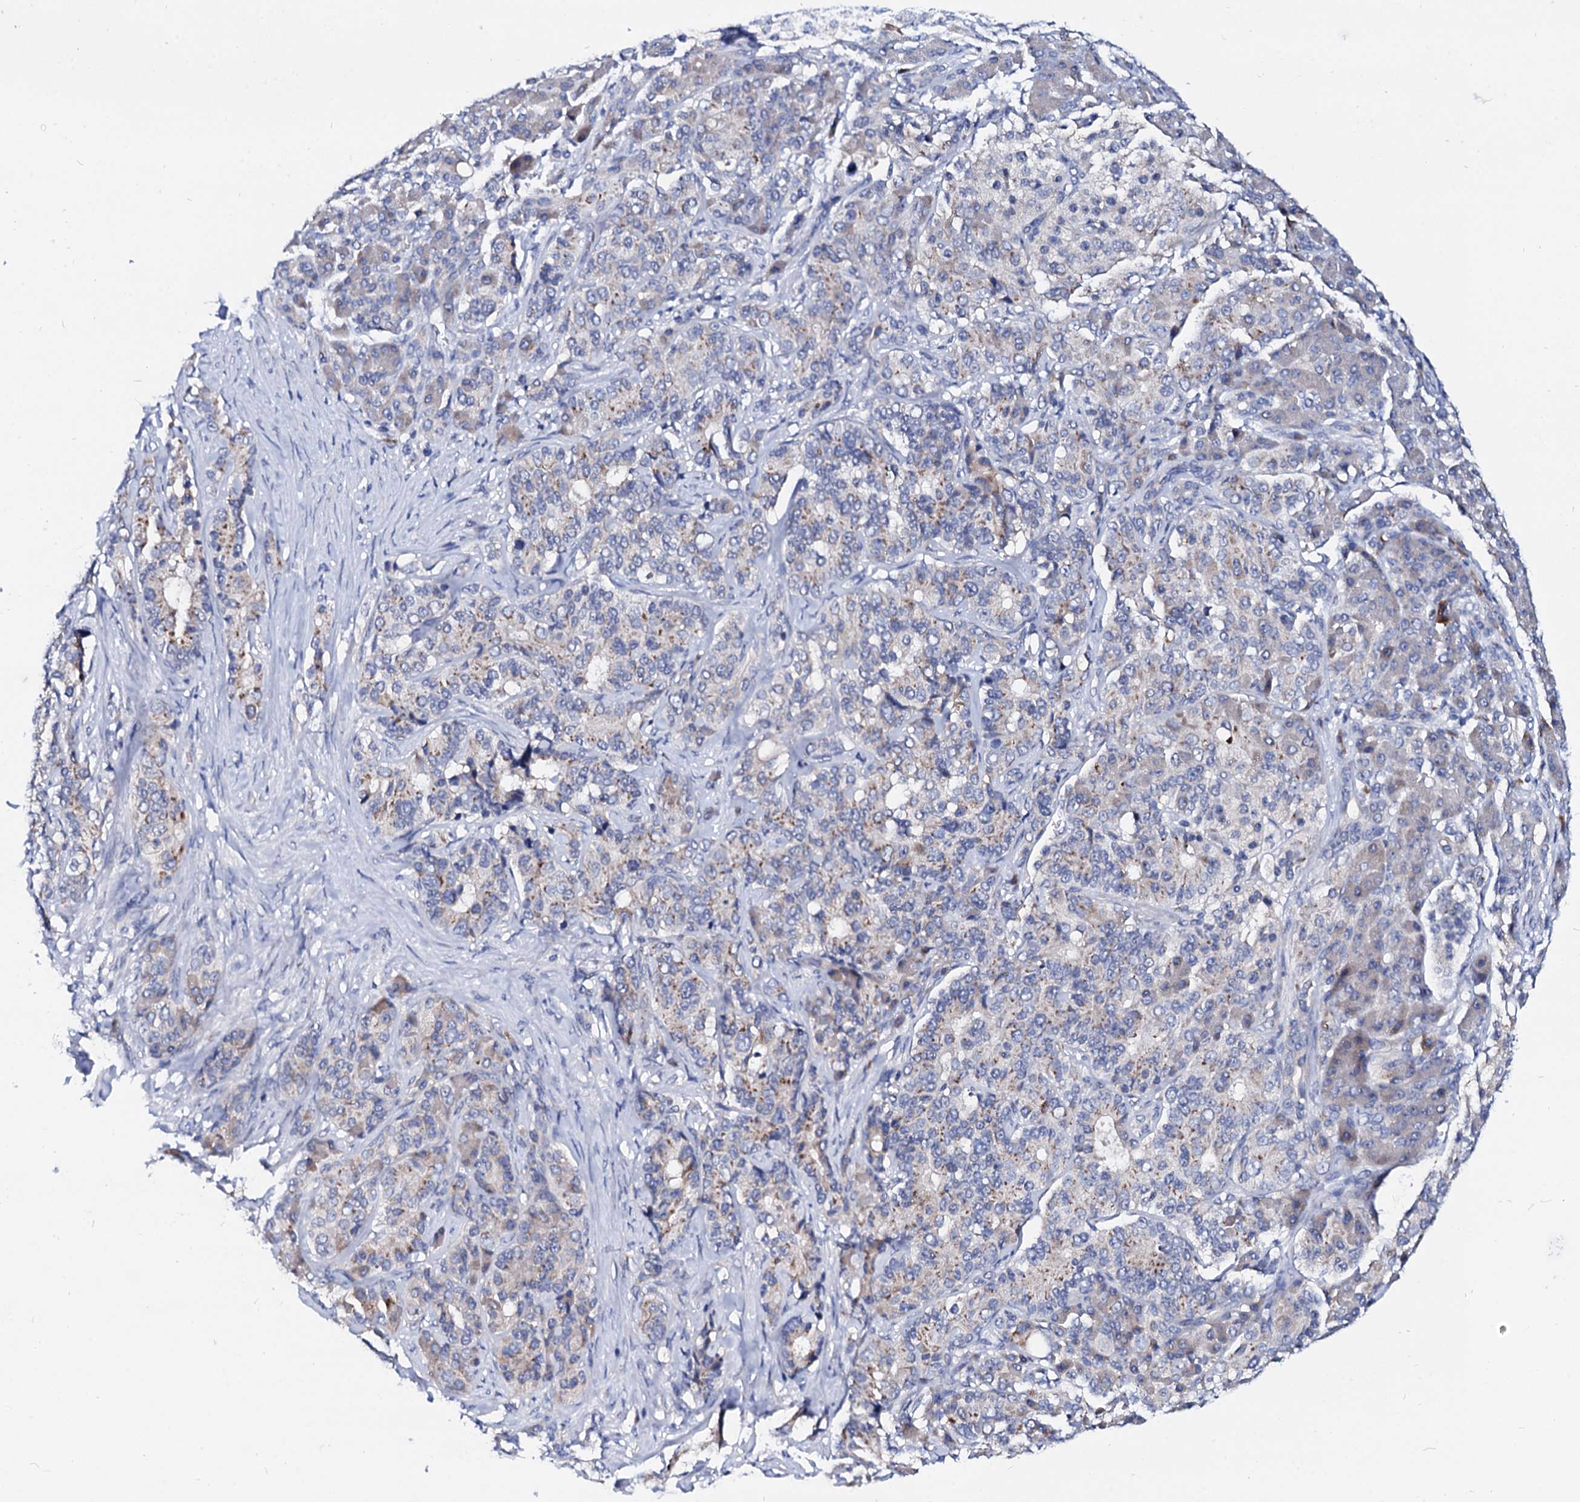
{"staining": {"intensity": "weak", "quantity": "25%-75%", "location": "cytoplasmic/membranous"}, "tissue": "pancreatic cancer", "cell_type": "Tumor cells", "image_type": "cancer", "snomed": [{"axis": "morphology", "description": "Adenocarcinoma, NOS"}, {"axis": "topography", "description": "Pancreas"}], "caption": "Human adenocarcinoma (pancreatic) stained with a brown dye shows weak cytoplasmic/membranous positive positivity in about 25%-75% of tumor cells.", "gene": "BTBD16", "patient": {"sex": "female", "age": 74}}